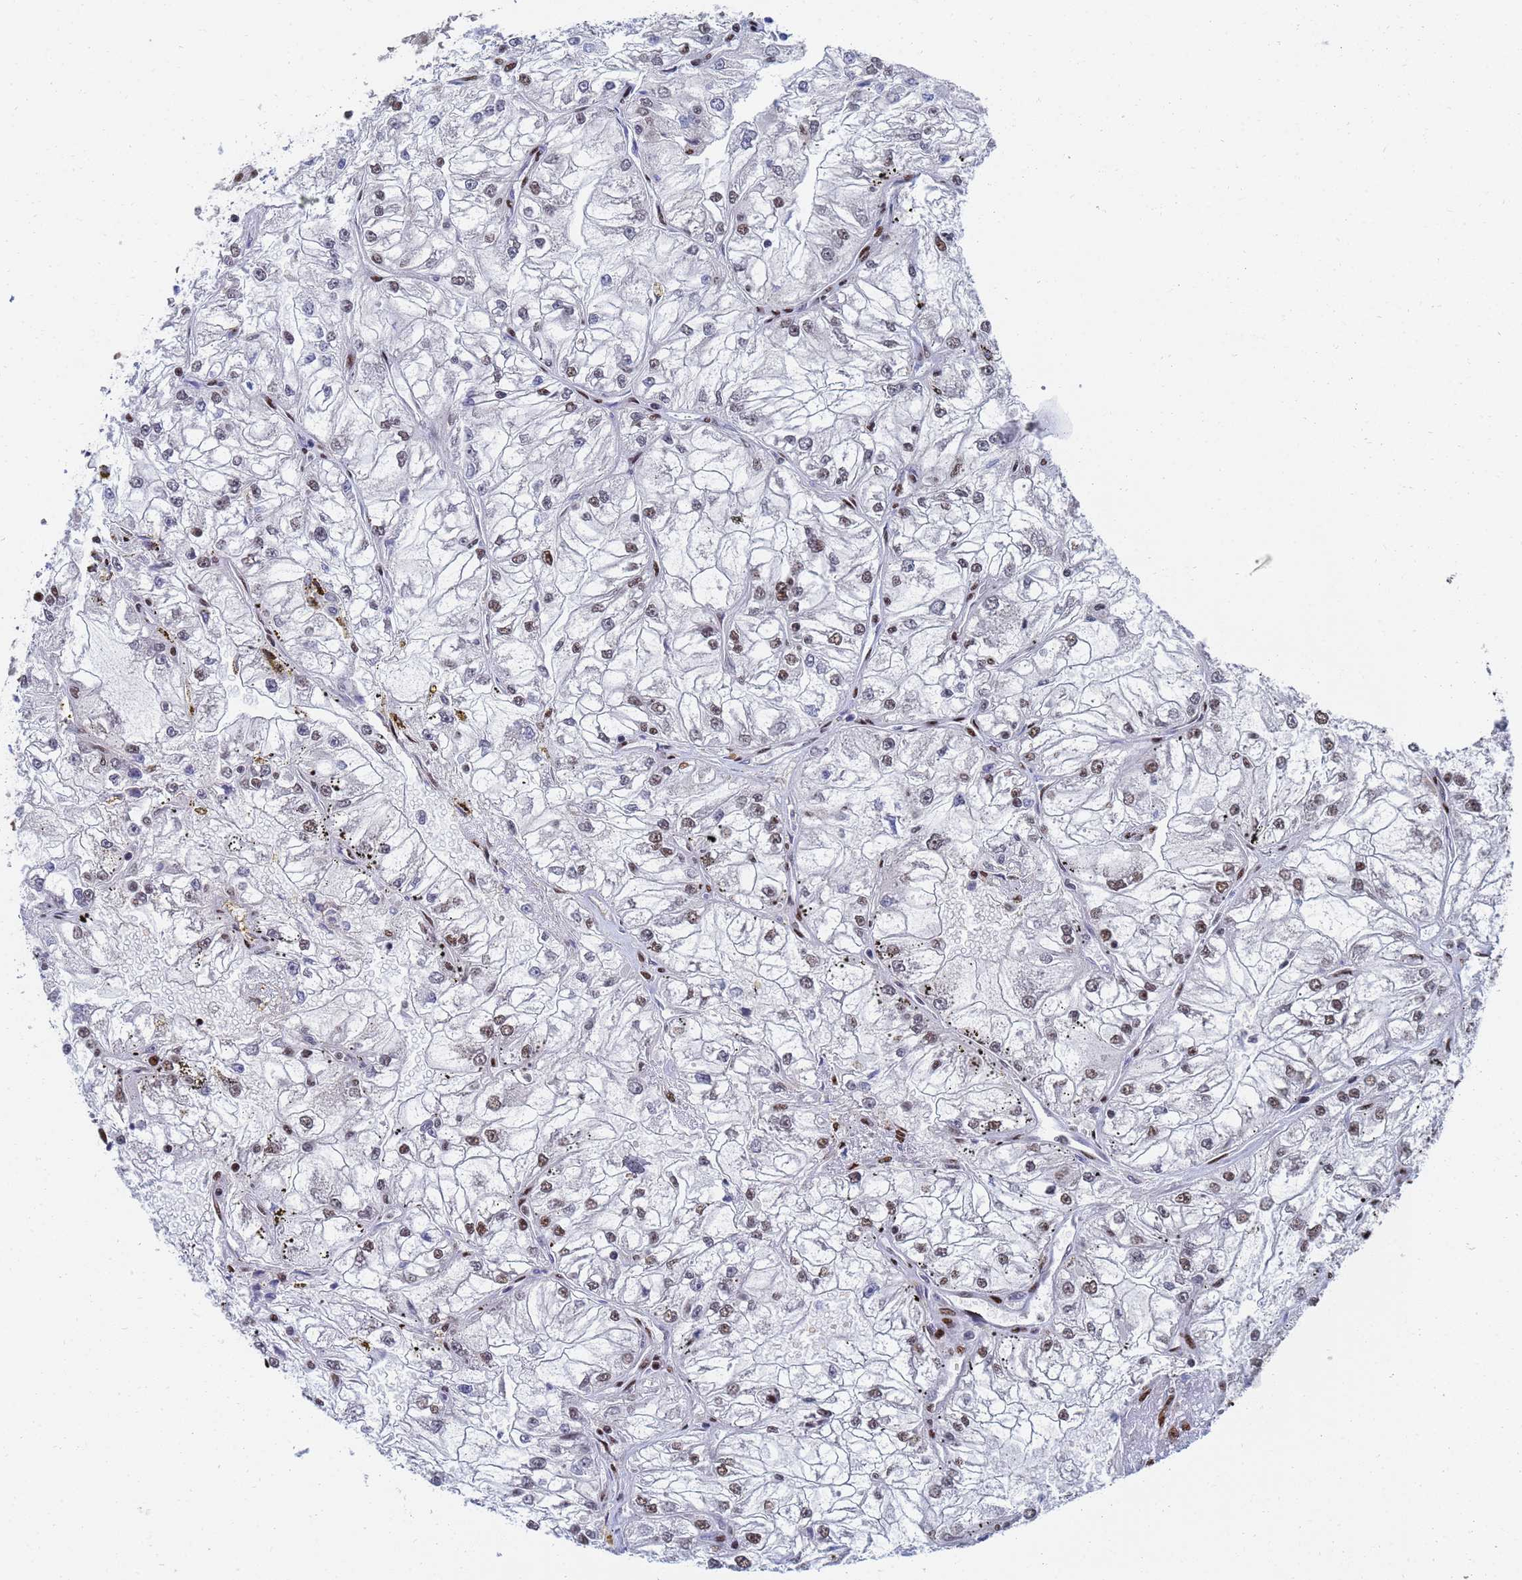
{"staining": {"intensity": "moderate", "quantity": "25%-75%", "location": "nuclear"}, "tissue": "renal cancer", "cell_type": "Tumor cells", "image_type": "cancer", "snomed": [{"axis": "morphology", "description": "Adenocarcinoma, NOS"}, {"axis": "topography", "description": "Kidney"}], "caption": "This image exhibits renal cancer stained with immunohistochemistry to label a protein in brown. The nuclear of tumor cells show moderate positivity for the protein. Nuclei are counter-stained blue.", "gene": "AP5Z1", "patient": {"sex": "female", "age": 72}}